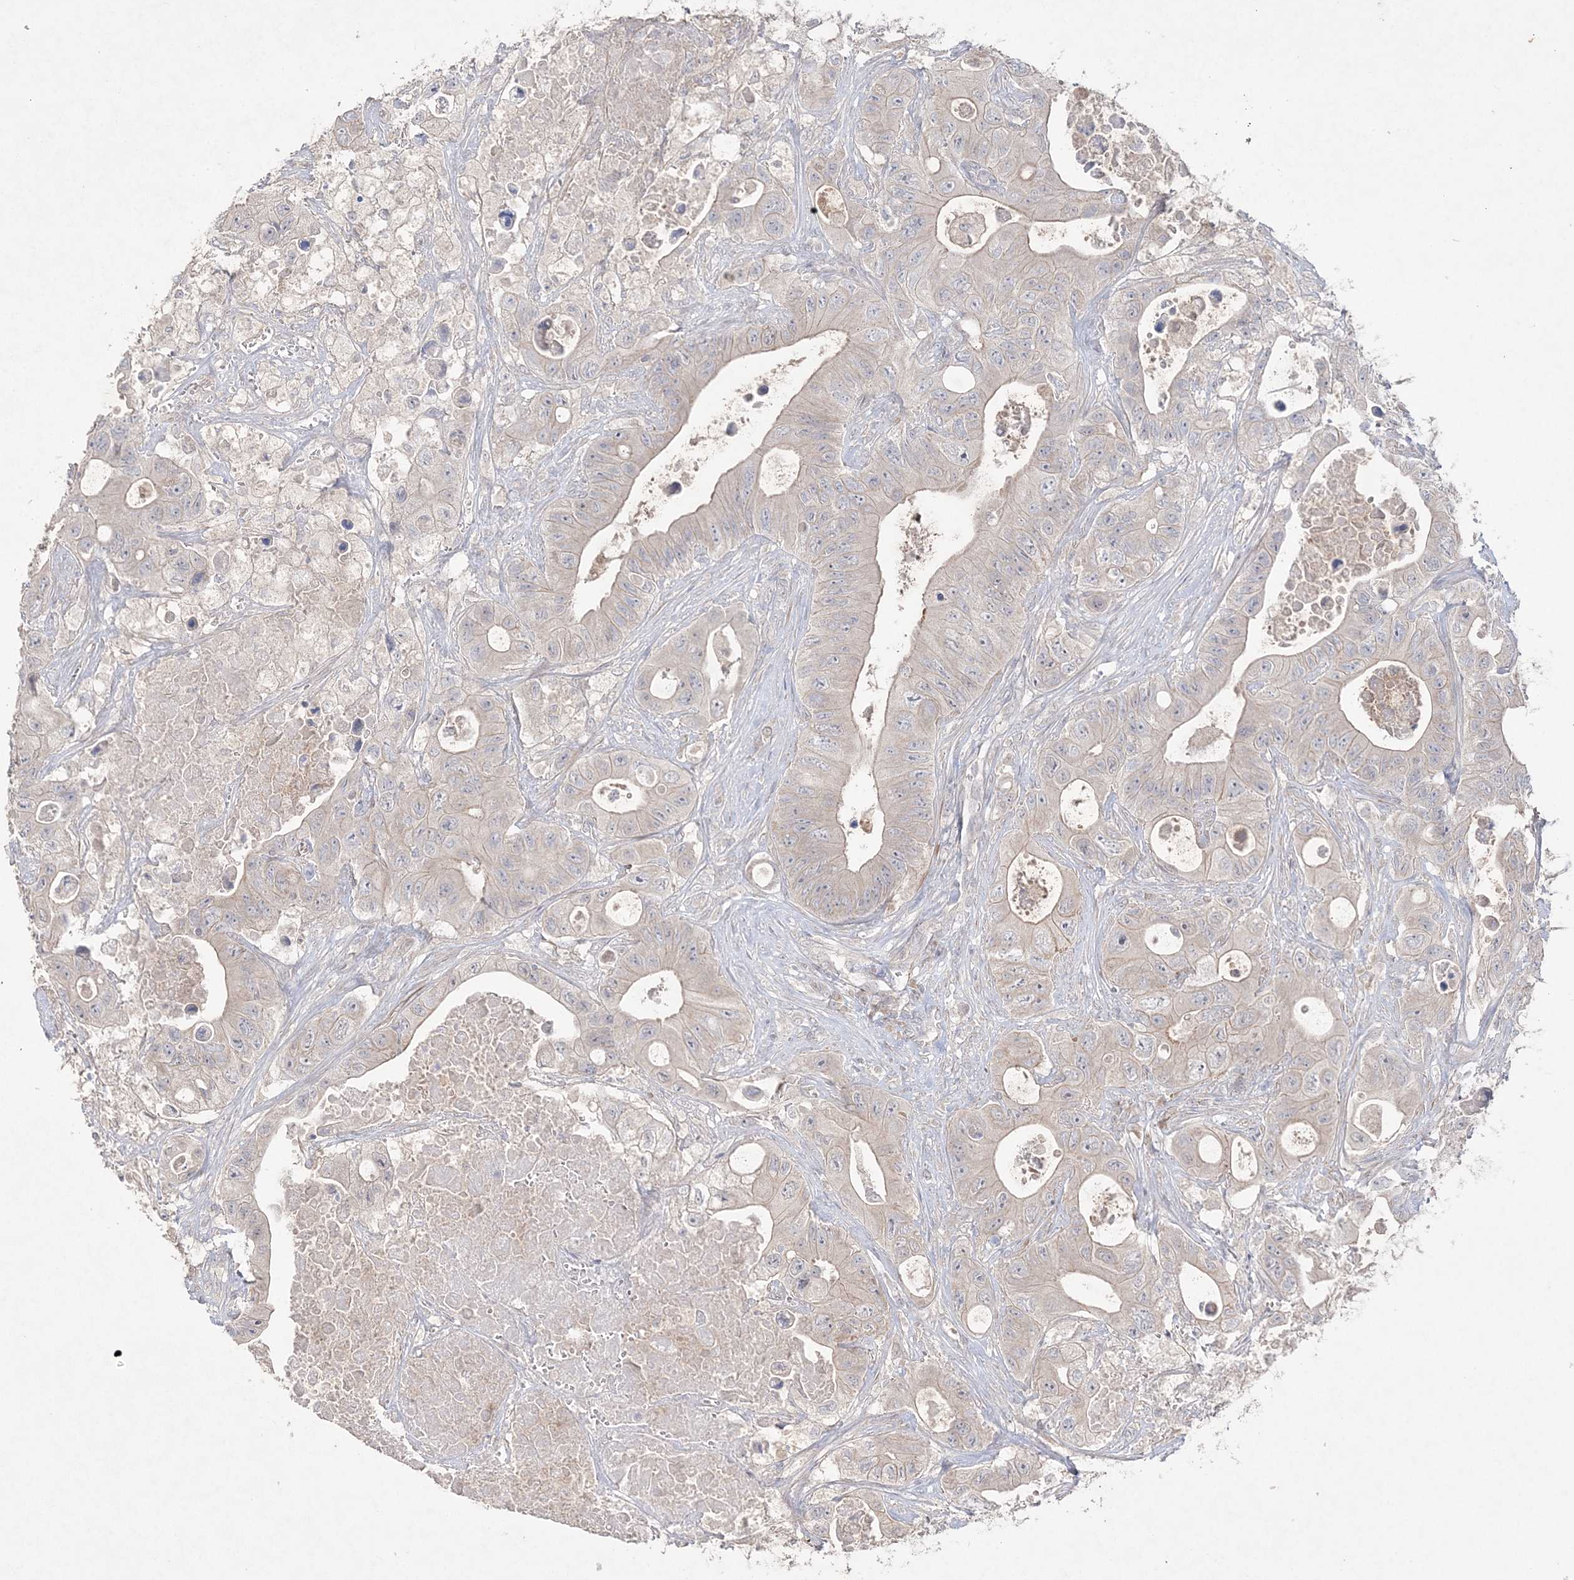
{"staining": {"intensity": "negative", "quantity": "none", "location": "none"}, "tissue": "colorectal cancer", "cell_type": "Tumor cells", "image_type": "cancer", "snomed": [{"axis": "morphology", "description": "Adenocarcinoma, NOS"}, {"axis": "topography", "description": "Colon"}], "caption": "The IHC histopathology image has no significant expression in tumor cells of colorectal cancer (adenocarcinoma) tissue.", "gene": "SH3BP4", "patient": {"sex": "female", "age": 46}}